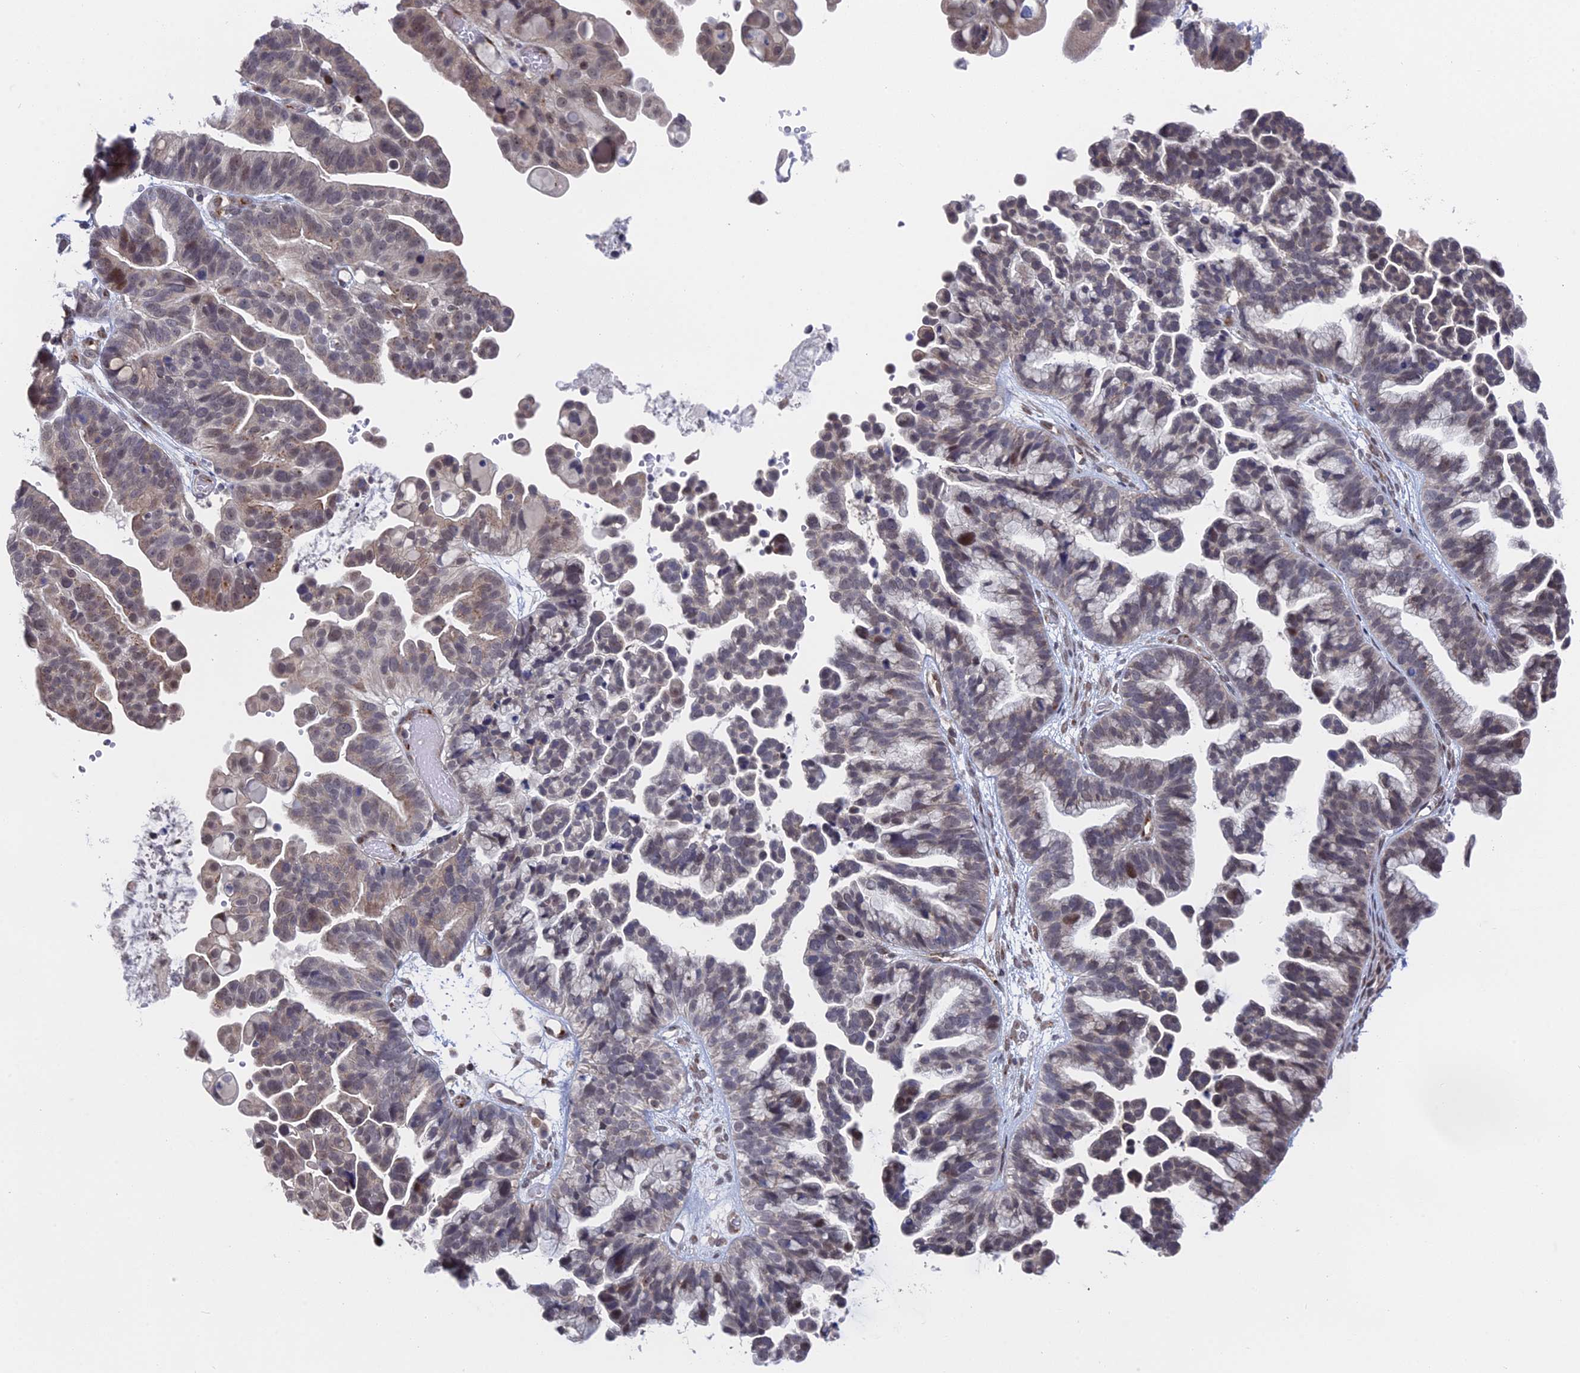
{"staining": {"intensity": "weak", "quantity": "<25%", "location": "cytoplasmic/membranous,nuclear"}, "tissue": "ovarian cancer", "cell_type": "Tumor cells", "image_type": "cancer", "snomed": [{"axis": "morphology", "description": "Cystadenocarcinoma, serous, NOS"}, {"axis": "topography", "description": "Ovary"}], "caption": "Ovarian serous cystadenocarcinoma stained for a protein using immunohistochemistry demonstrates no staining tumor cells.", "gene": "FHIP2A", "patient": {"sex": "female", "age": 56}}